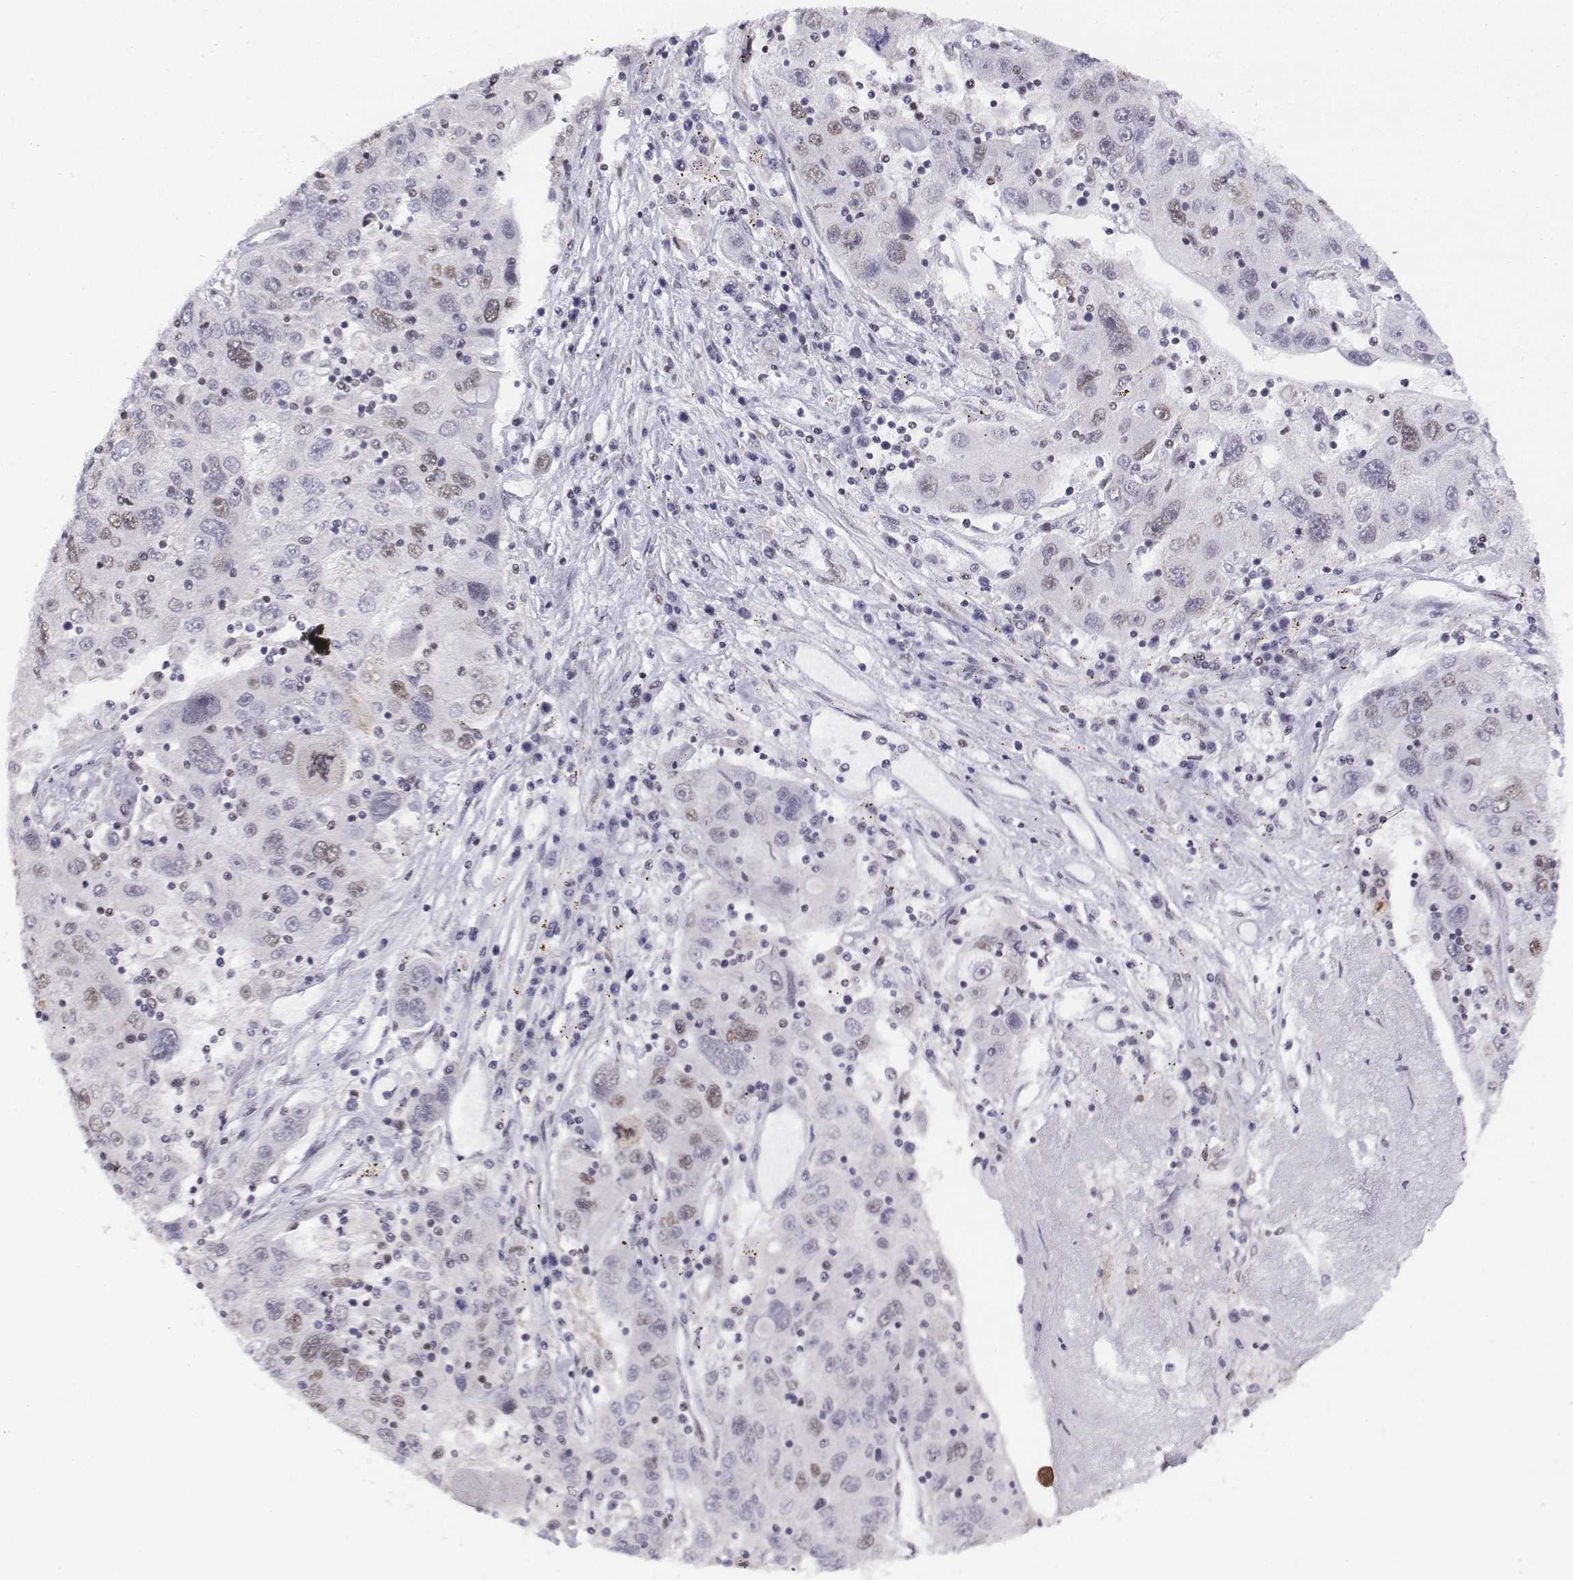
{"staining": {"intensity": "weak", "quantity": "<25%", "location": "nuclear"}, "tissue": "stomach cancer", "cell_type": "Tumor cells", "image_type": "cancer", "snomed": [{"axis": "morphology", "description": "Adenocarcinoma, NOS"}, {"axis": "topography", "description": "Stomach"}], "caption": "Micrograph shows no protein expression in tumor cells of stomach cancer (adenocarcinoma) tissue.", "gene": "SETD1A", "patient": {"sex": "male", "age": 56}}